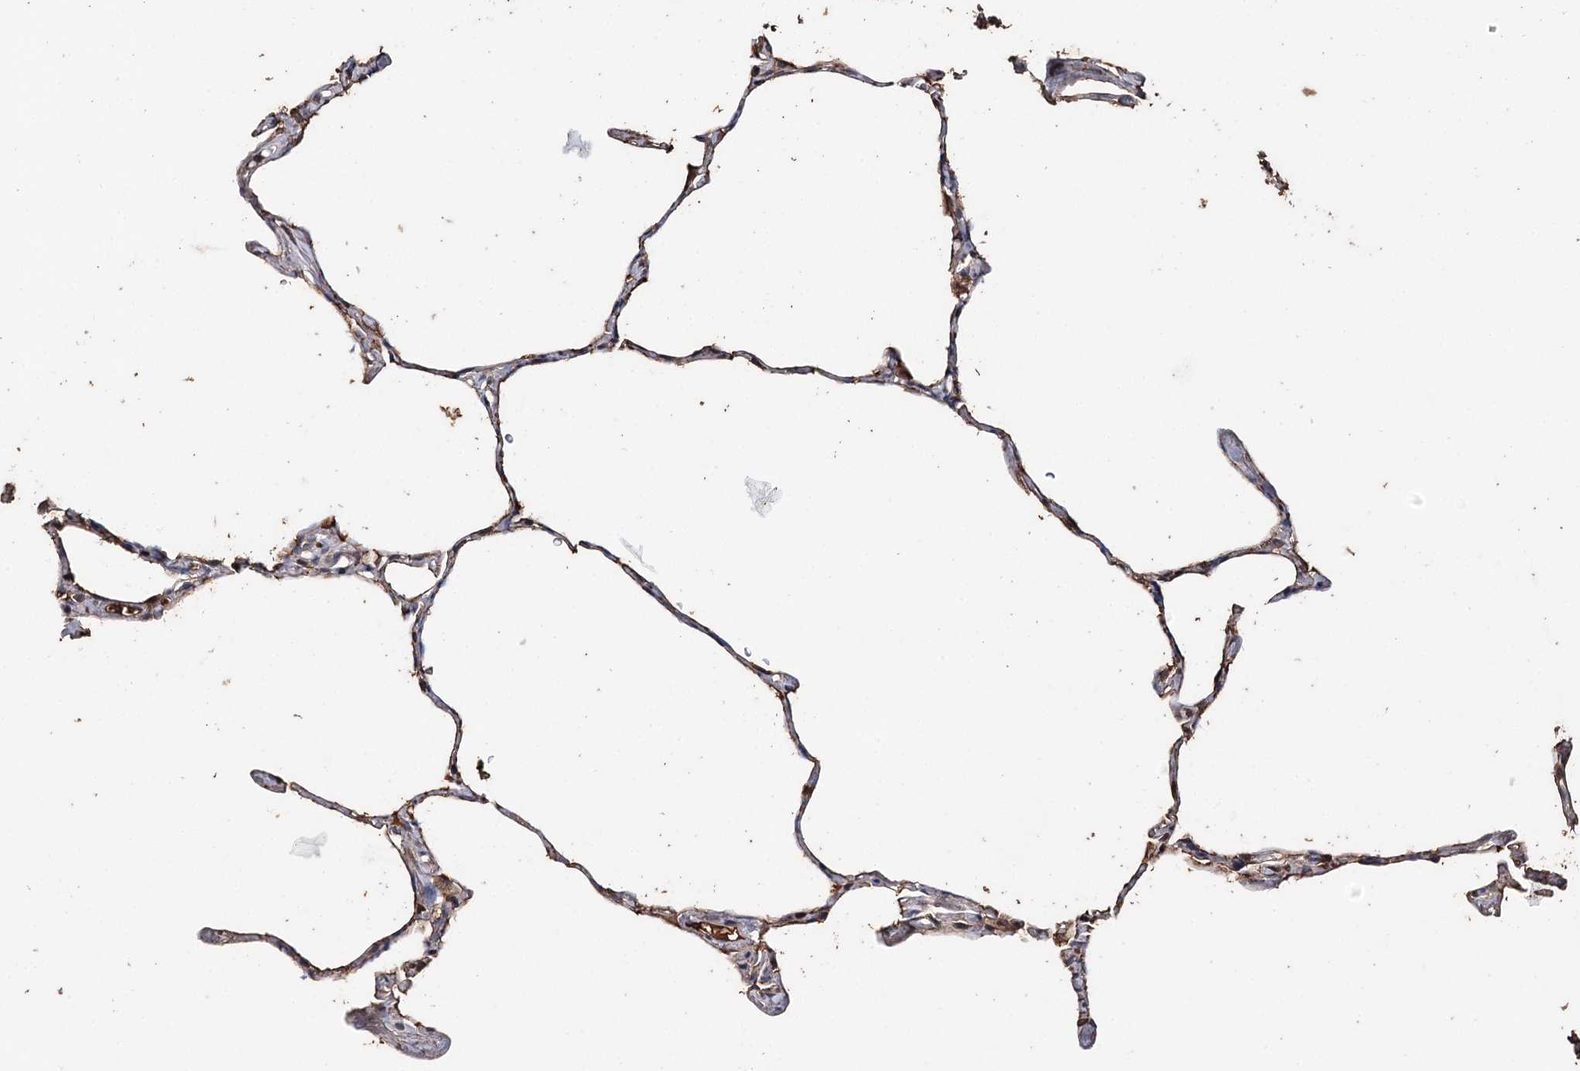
{"staining": {"intensity": "weak", "quantity": "<25%", "location": "cytoplasmic/membranous"}, "tissue": "lung", "cell_type": "Alveolar cells", "image_type": "normal", "snomed": [{"axis": "morphology", "description": "Normal tissue, NOS"}, {"axis": "topography", "description": "Lung"}], "caption": "The immunohistochemistry (IHC) micrograph has no significant positivity in alveolar cells of lung.", "gene": "SYVN1", "patient": {"sex": "male", "age": 65}}